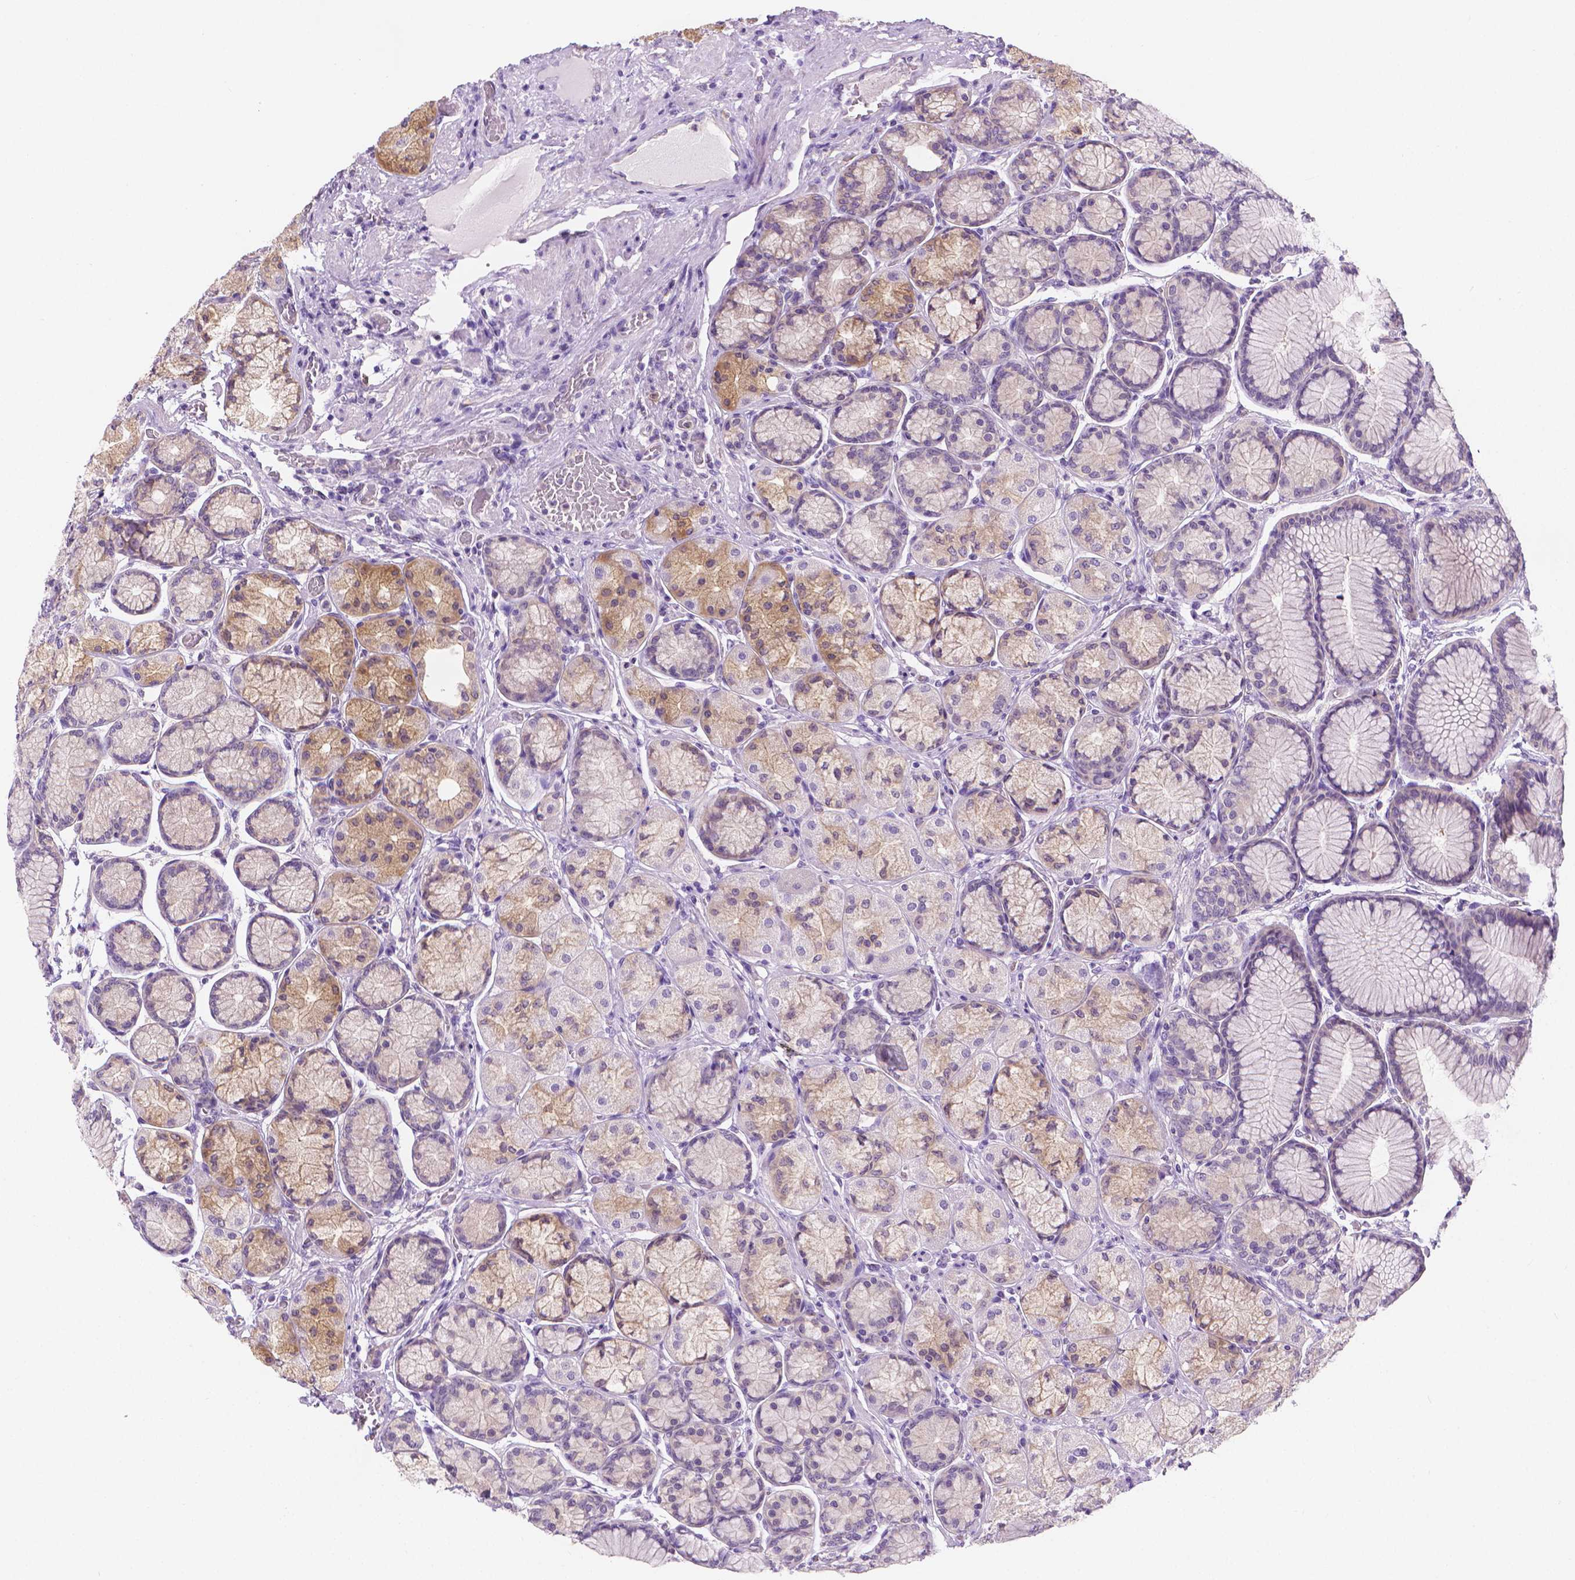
{"staining": {"intensity": "weak", "quantity": "25%-75%", "location": "cytoplasmic/membranous"}, "tissue": "stomach", "cell_type": "Glandular cells", "image_type": "normal", "snomed": [{"axis": "morphology", "description": "Normal tissue, NOS"}, {"axis": "morphology", "description": "Adenocarcinoma, NOS"}, {"axis": "morphology", "description": "Adenocarcinoma, High grade"}, {"axis": "topography", "description": "Stomach, upper"}, {"axis": "topography", "description": "Stomach"}], "caption": "Glandular cells show low levels of weak cytoplasmic/membranous expression in approximately 25%-75% of cells in normal human stomach. (Stains: DAB (3,3'-diaminobenzidine) in brown, nuclei in blue, Microscopy: brightfield microscopy at high magnification).", "gene": "FASN", "patient": {"sex": "female", "age": 65}}